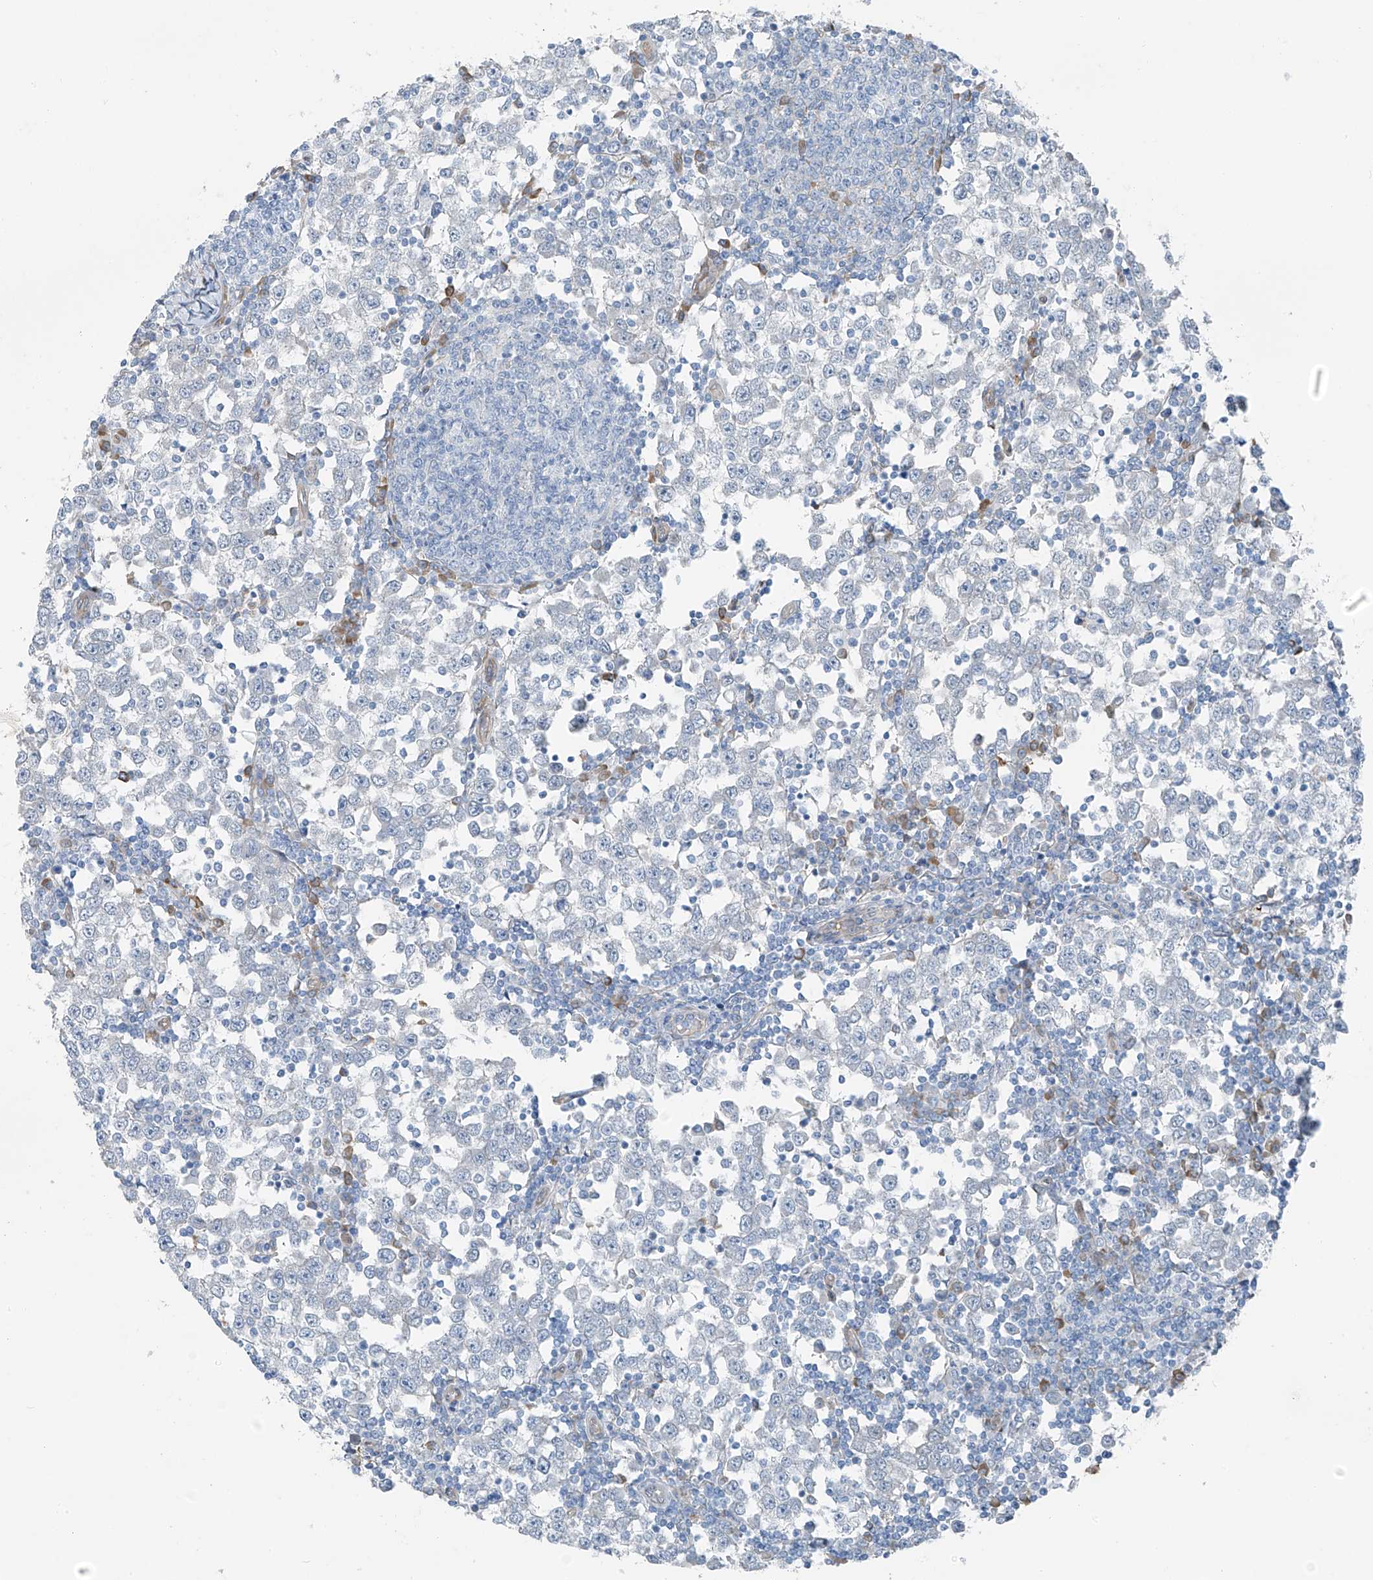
{"staining": {"intensity": "negative", "quantity": "none", "location": "none"}, "tissue": "testis cancer", "cell_type": "Tumor cells", "image_type": "cancer", "snomed": [{"axis": "morphology", "description": "Seminoma, NOS"}, {"axis": "topography", "description": "Testis"}], "caption": "Seminoma (testis) was stained to show a protein in brown. There is no significant staining in tumor cells.", "gene": "TNS2", "patient": {"sex": "male", "age": 65}}